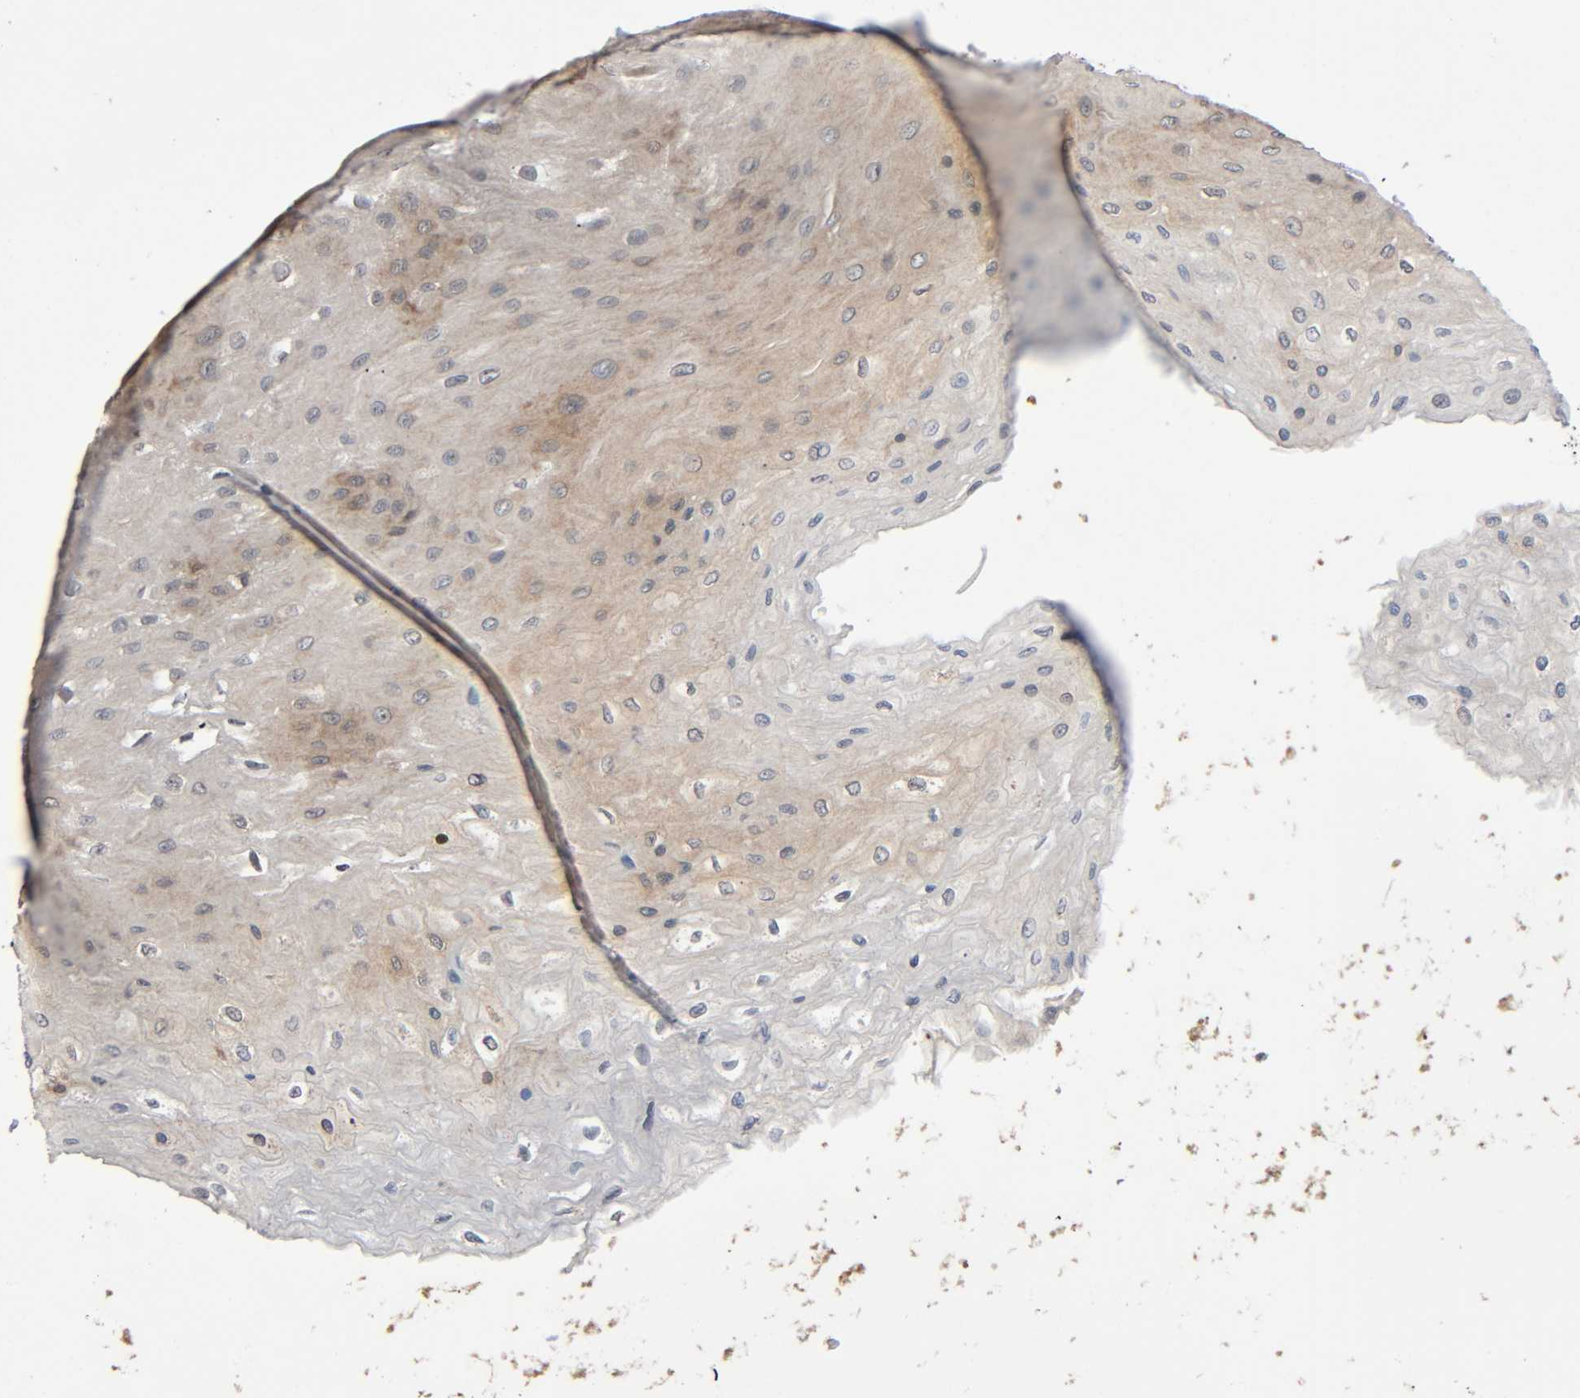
{"staining": {"intensity": "moderate", "quantity": ">75%", "location": "cytoplasmic/membranous"}, "tissue": "esophagus", "cell_type": "Squamous epithelial cells", "image_type": "normal", "snomed": [{"axis": "morphology", "description": "Normal tissue, NOS"}, {"axis": "topography", "description": "Esophagus"}], "caption": "A brown stain labels moderate cytoplasmic/membranous staining of a protein in squamous epithelial cells of benign esophagus. Nuclei are stained in blue.", "gene": "PPP2R1B", "patient": {"sex": "female", "age": 72}}